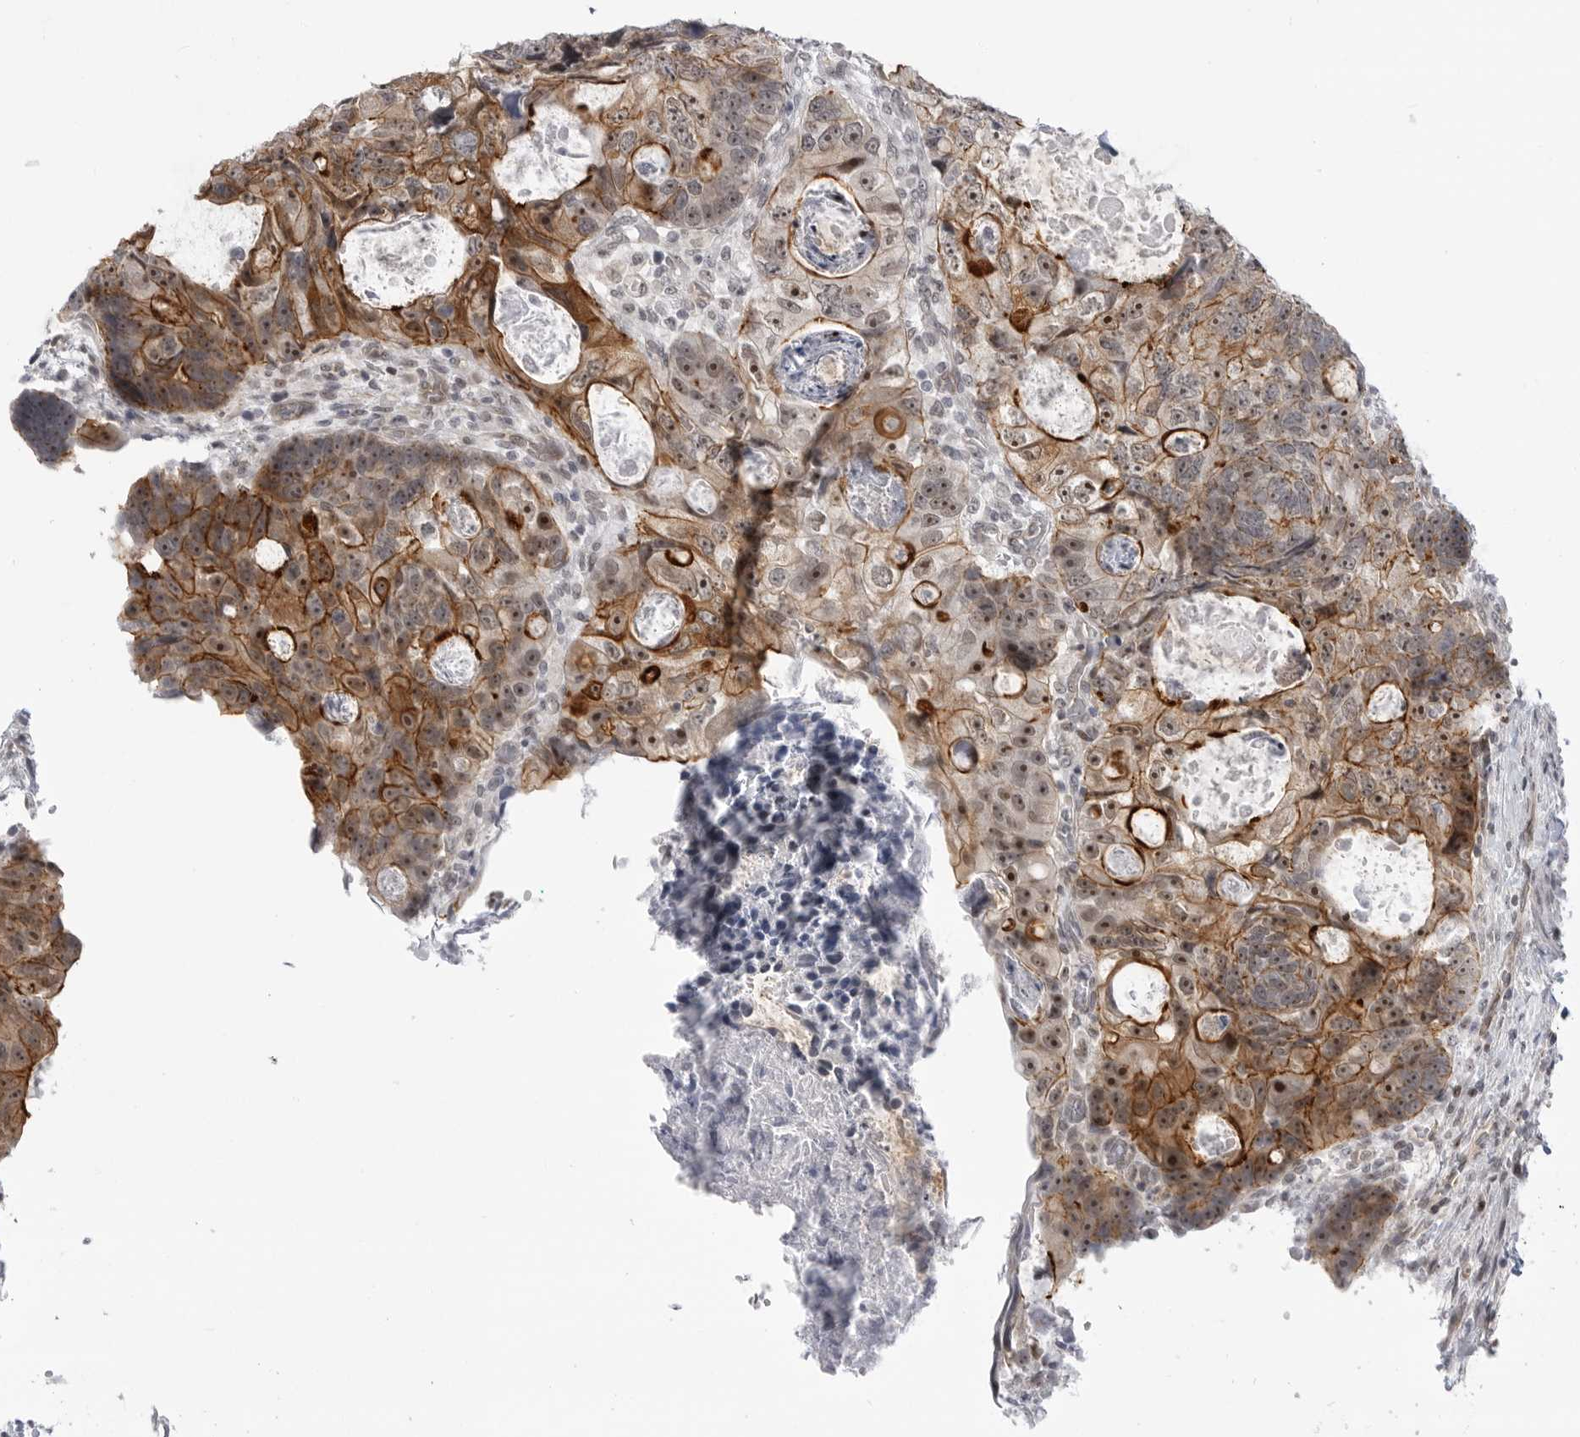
{"staining": {"intensity": "moderate", "quantity": ">75%", "location": "cytoplasmic/membranous"}, "tissue": "colorectal cancer", "cell_type": "Tumor cells", "image_type": "cancer", "snomed": [{"axis": "morphology", "description": "Adenocarcinoma, NOS"}, {"axis": "topography", "description": "Rectum"}], "caption": "Immunohistochemistry (IHC) (DAB) staining of adenocarcinoma (colorectal) exhibits moderate cytoplasmic/membranous protein expression in about >75% of tumor cells. The staining is performed using DAB (3,3'-diaminobenzidine) brown chromogen to label protein expression. The nuclei are counter-stained blue using hematoxylin.", "gene": "CEP295NL", "patient": {"sex": "male", "age": 59}}